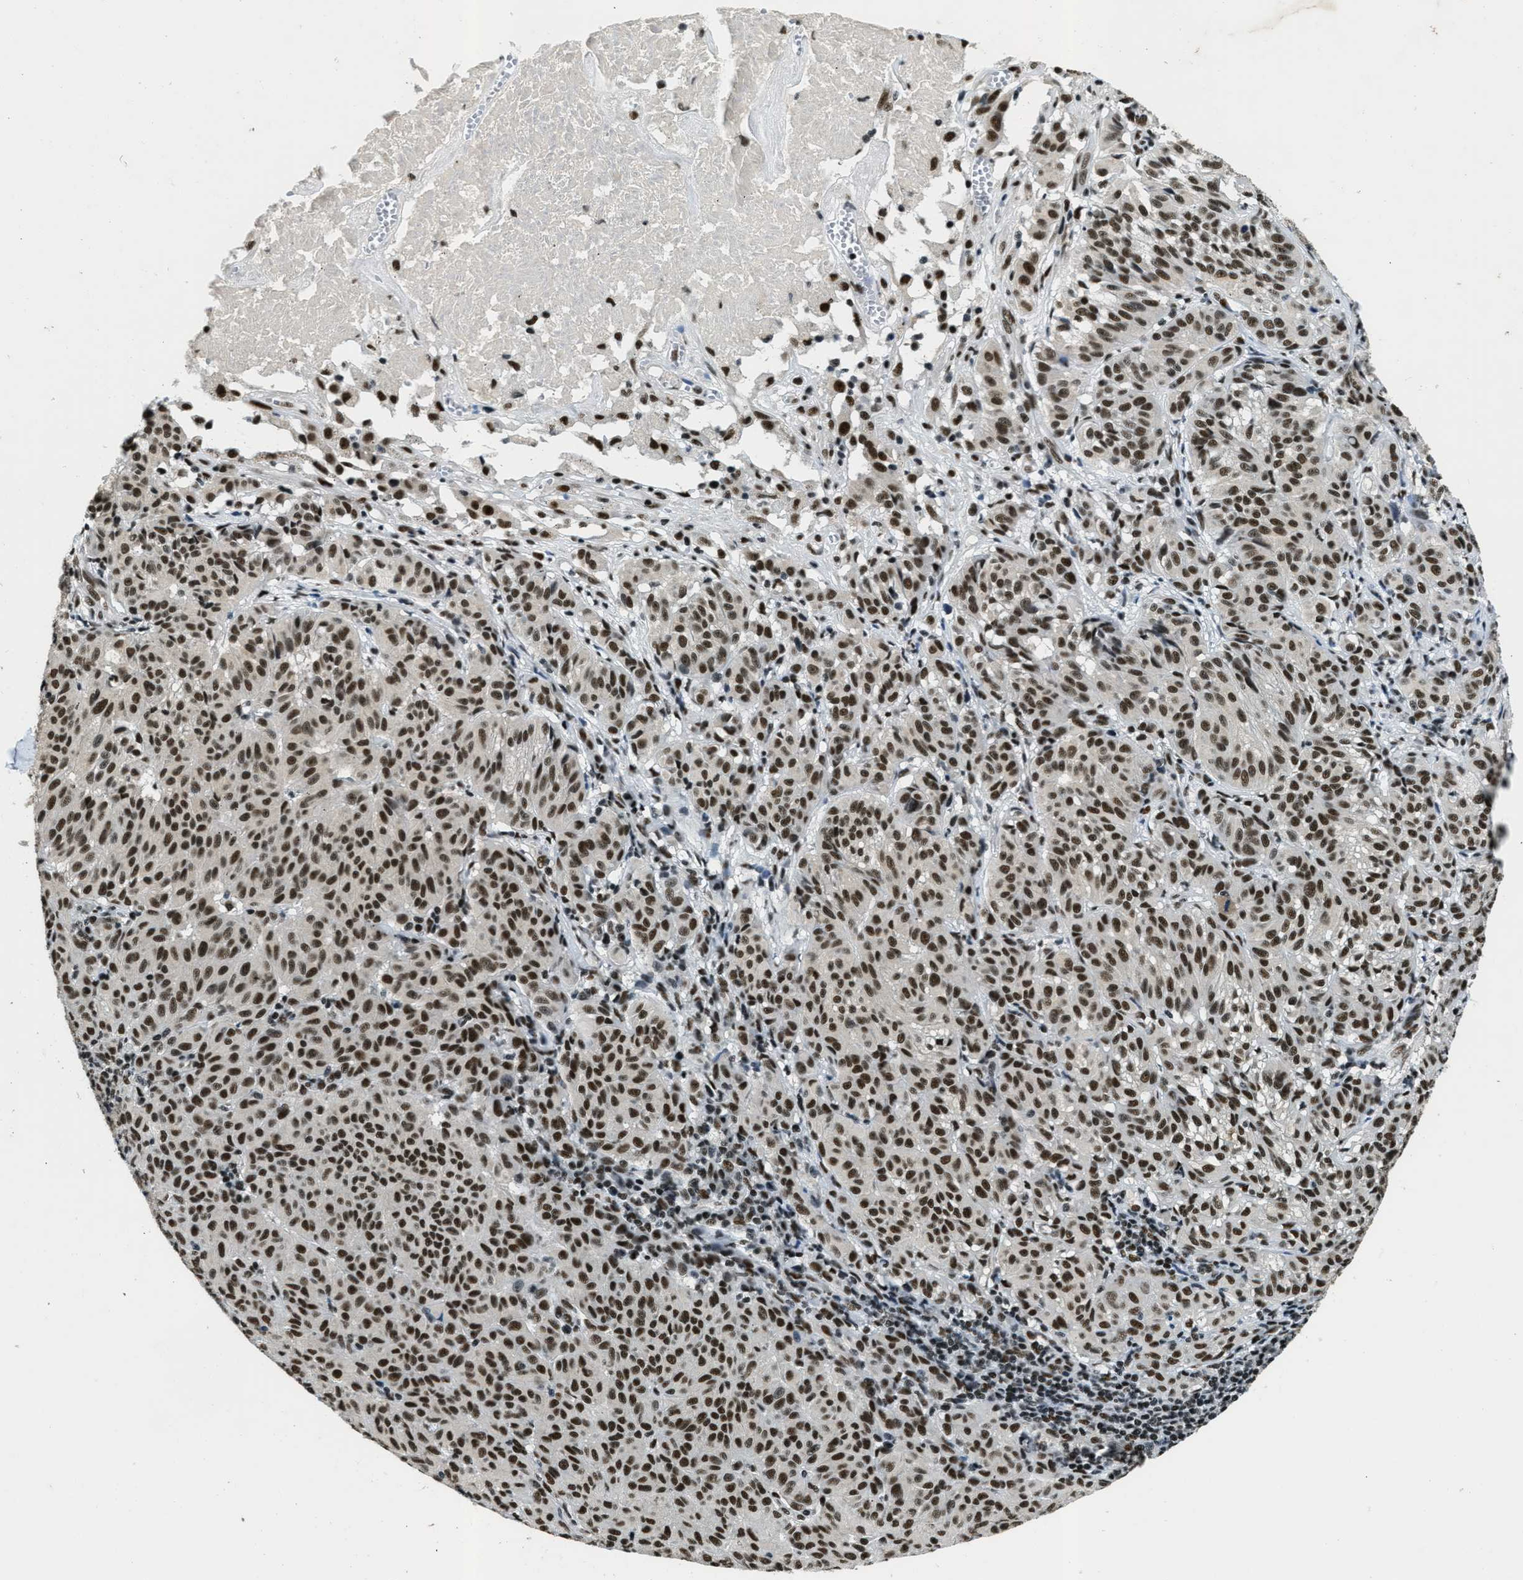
{"staining": {"intensity": "strong", "quantity": ">75%", "location": "nuclear"}, "tissue": "melanoma", "cell_type": "Tumor cells", "image_type": "cancer", "snomed": [{"axis": "morphology", "description": "Malignant melanoma, NOS"}, {"axis": "topography", "description": "Skin"}], "caption": "This is a micrograph of immunohistochemistry staining of malignant melanoma, which shows strong staining in the nuclear of tumor cells.", "gene": "SSB", "patient": {"sex": "female", "age": 72}}